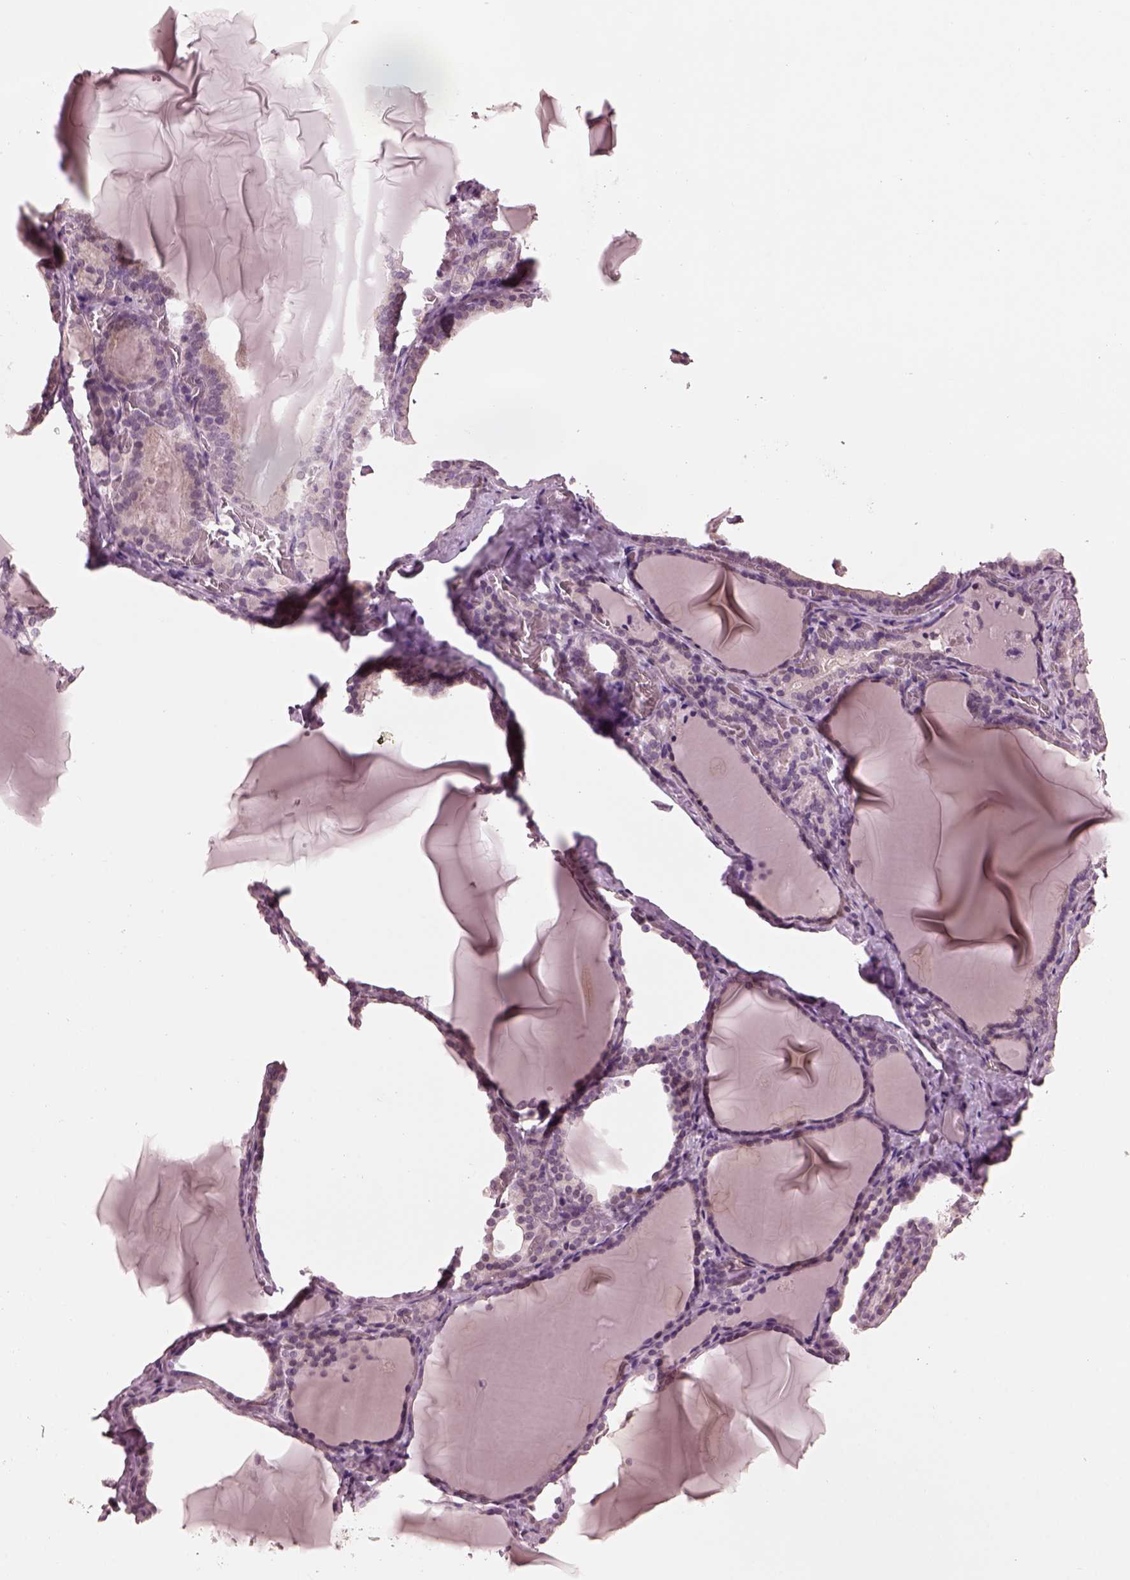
{"staining": {"intensity": "negative", "quantity": "none", "location": "none"}, "tissue": "thyroid gland", "cell_type": "Glandular cells", "image_type": "normal", "snomed": [{"axis": "morphology", "description": "Normal tissue, NOS"}, {"axis": "morphology", "description": "Hyperplasia, NOS"}, {"axis": "topography", "description": "Thyroid gland"}], "caption": "Human thyroid gland stained for a protein using immunohistochemistry reveals no positivity in glandular cells.", "gene": "RGS7", "patient": {"sex": "female", "age": 27}}